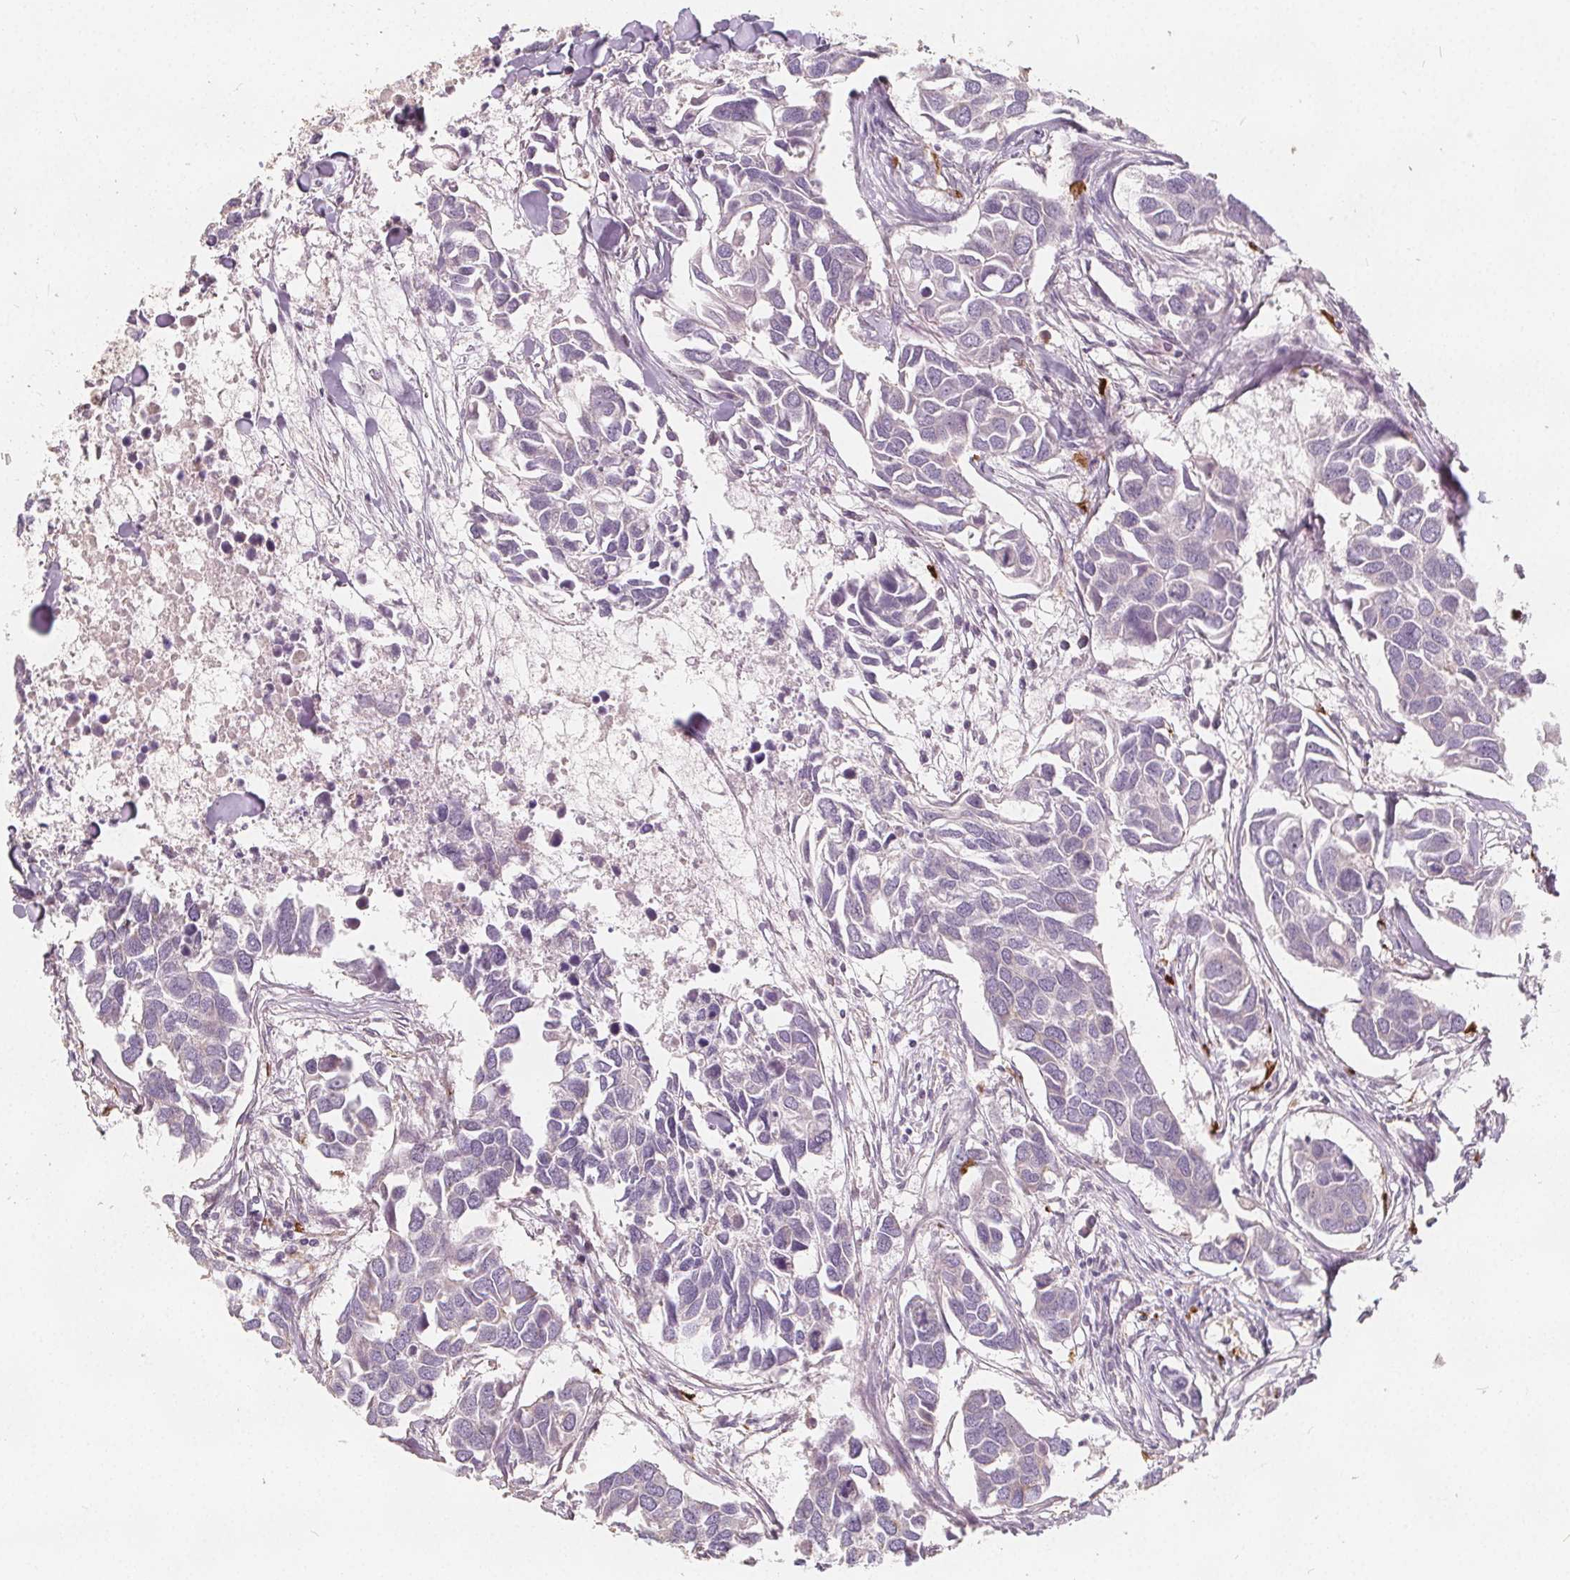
{"staining": {"intensity": "negative", "quantity": "none", "location": "none"}, "tissue": "breast cancer", "cell_type": "Tumor cells", "image_type": "cancer", "snomed": [{"axis": "morphology", "description": "Duct carcinoma"}, {"axis": "topography", "description": "Breast"}], "caption": "A high-resolution micrograph shows immunohistochemistry staining of breast intraductal carcinoma, which reveals no significant staining in tumor cells. (Stains: DAB (3,3'-diaminobenzidine) immunohistochemistry (IHC) with hematoxylin counter stain, Microscopy: brightfield microscopy at high magnification).", "gene": "DRC3", "patient": {"sex": "female", "age": 83}}